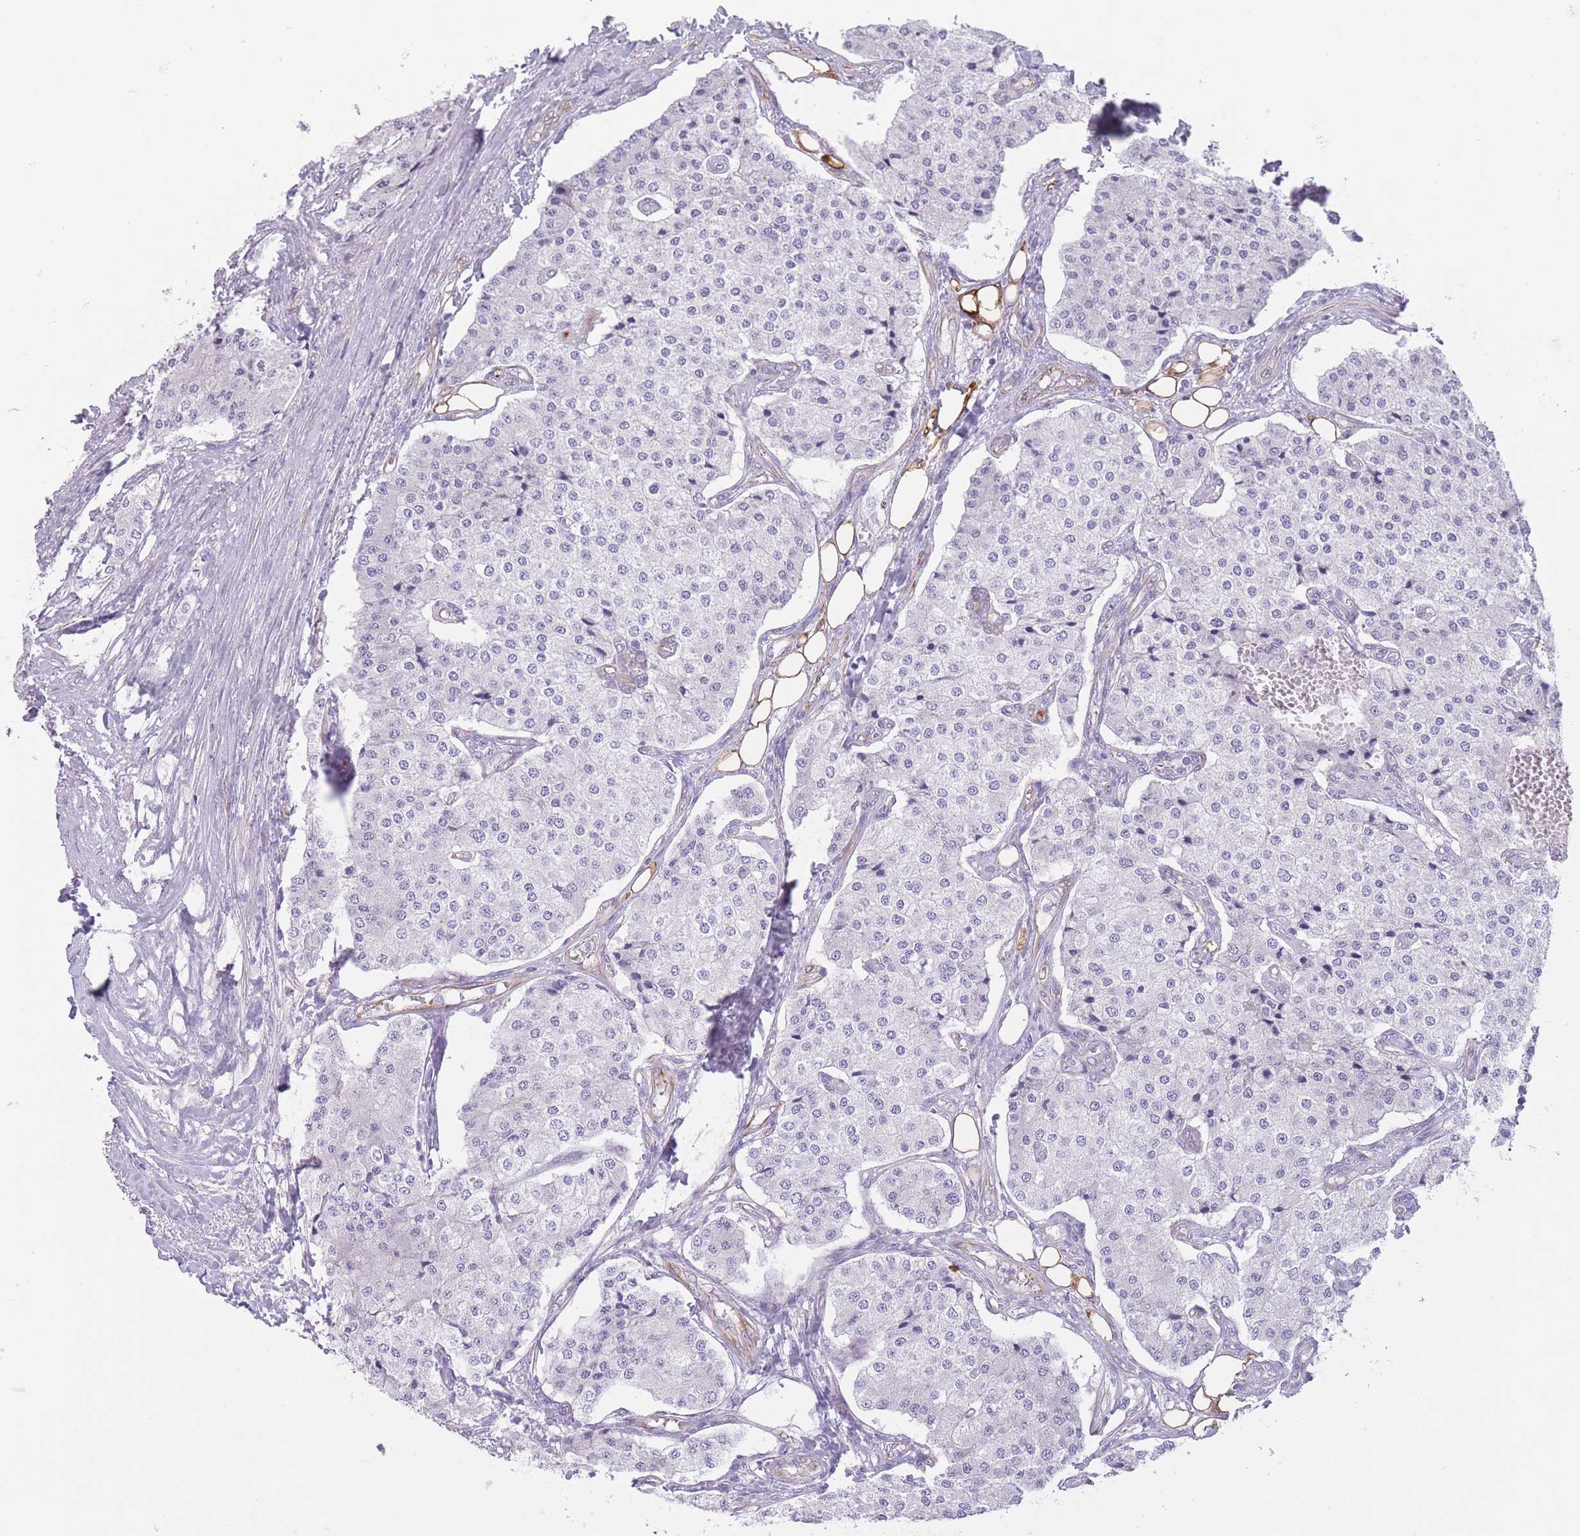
{"staining": {"intensity": "negative", "quantity": "none", "location": "none"}, "tissue": "carcinoid", "cell_type": "Tumor cells", "image_type": "cancer", "snomed": [{"axis": "morphology", "description": "Carcinoid, malignant, NOS"}, {"axis": "topography", "description": "Colon"}], "caption": "This is a photomicrograph of immunohistochemistry (IHC) staining of malignant carcinoid, which shows no positivity in tumor cells.", "gene": "PTCD1", "patient": {"sex": "female", "age": 52}}